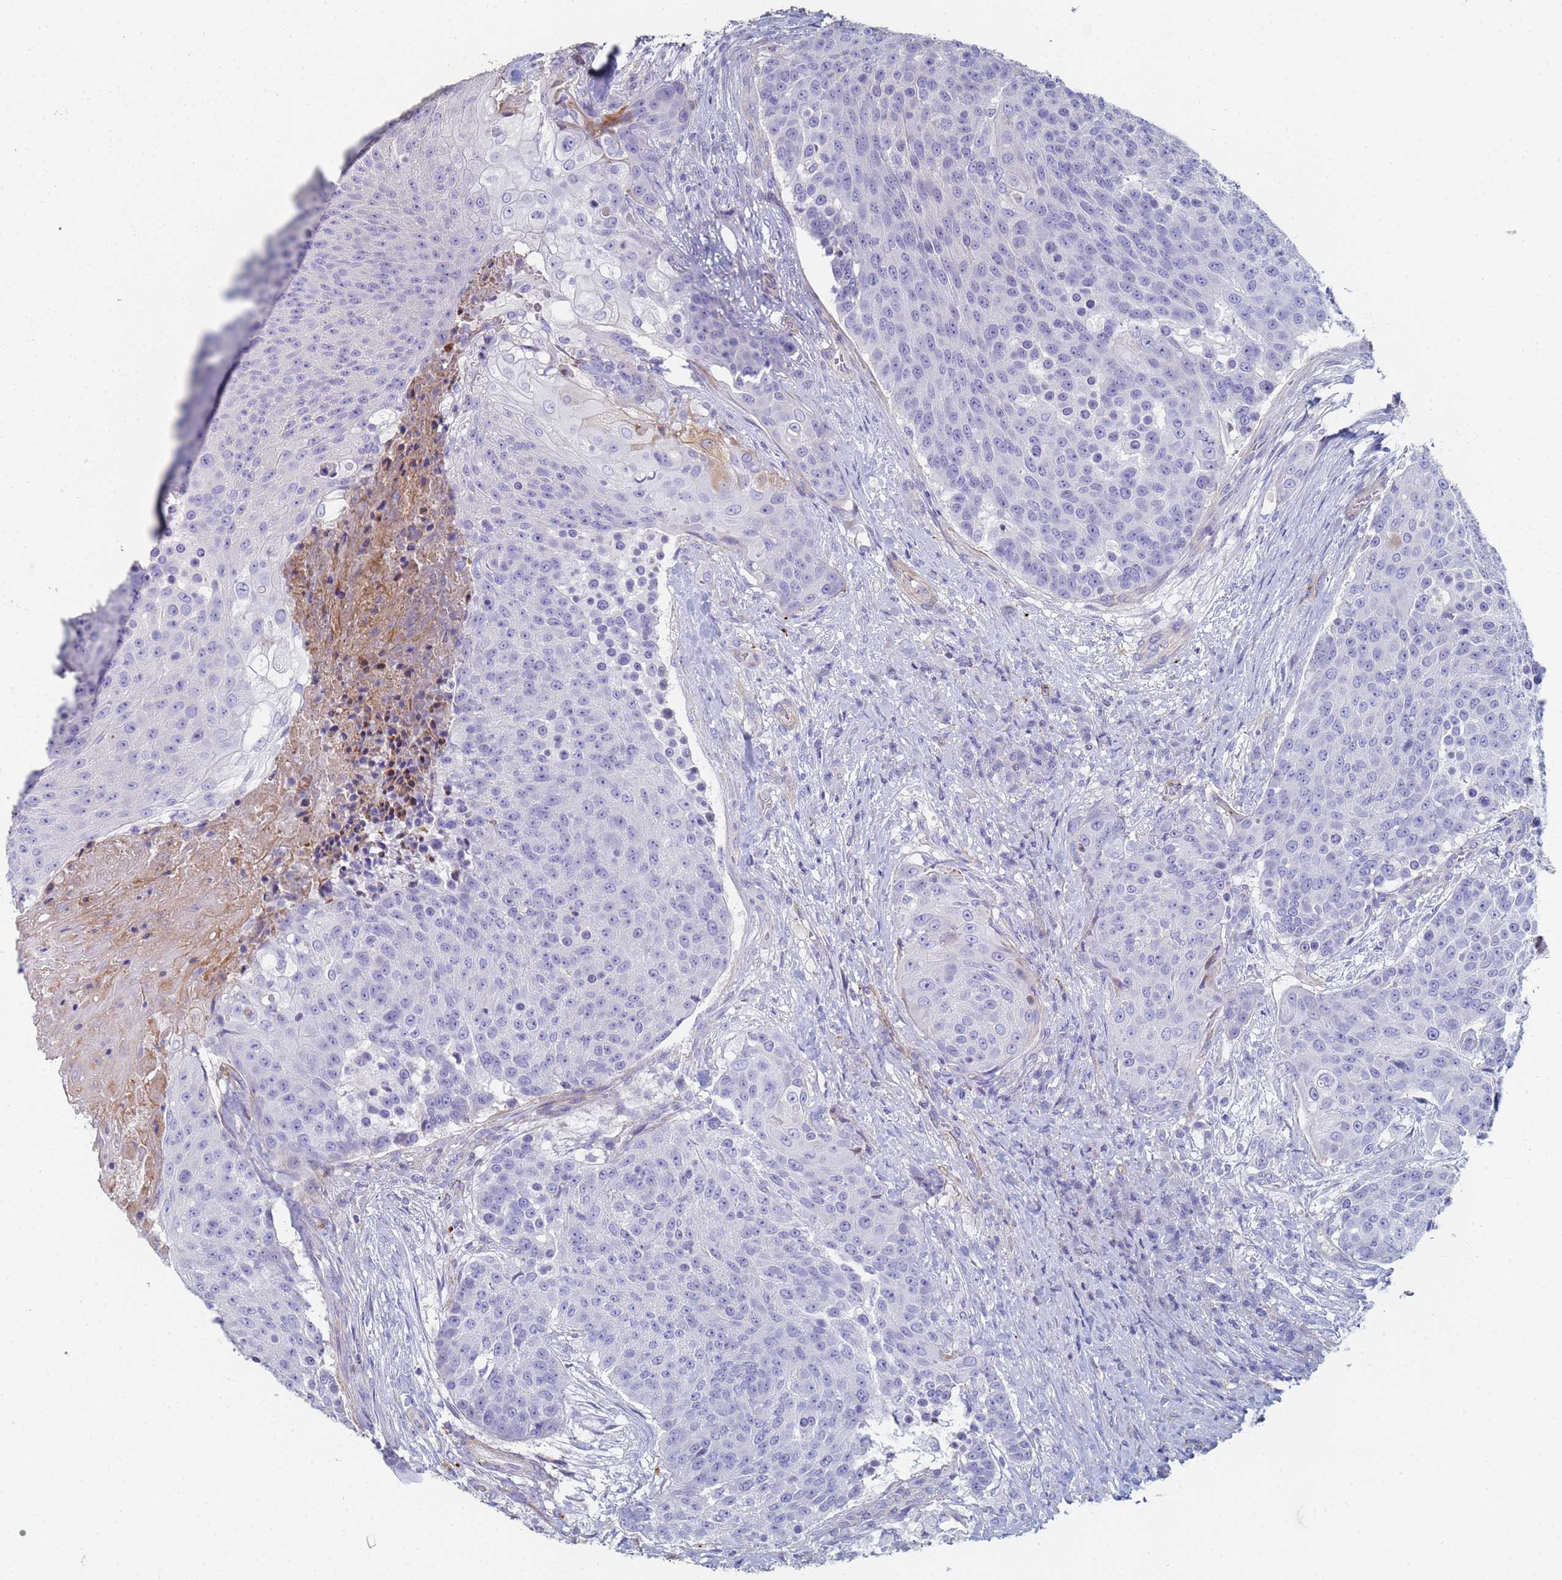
{"staining": {"intensity": "negative", "quantity": "none", "location": "none"}, "tissue": "urothelial cancer", "cell_type": "Tumor cells", "image_type": "cancer", "snomed": [{"axis": "morphology", "description": "Urothelial carcinoma, High grade"}, {"axis": "topography", "description": "Urinary bladder"}], "caption": "A photomicrograph of urothelial cancer stained for a protein exhibits no brown staining in tumor cells.", "gene": "ABCA8", "patient": {"sex": "female", "age": 63}}